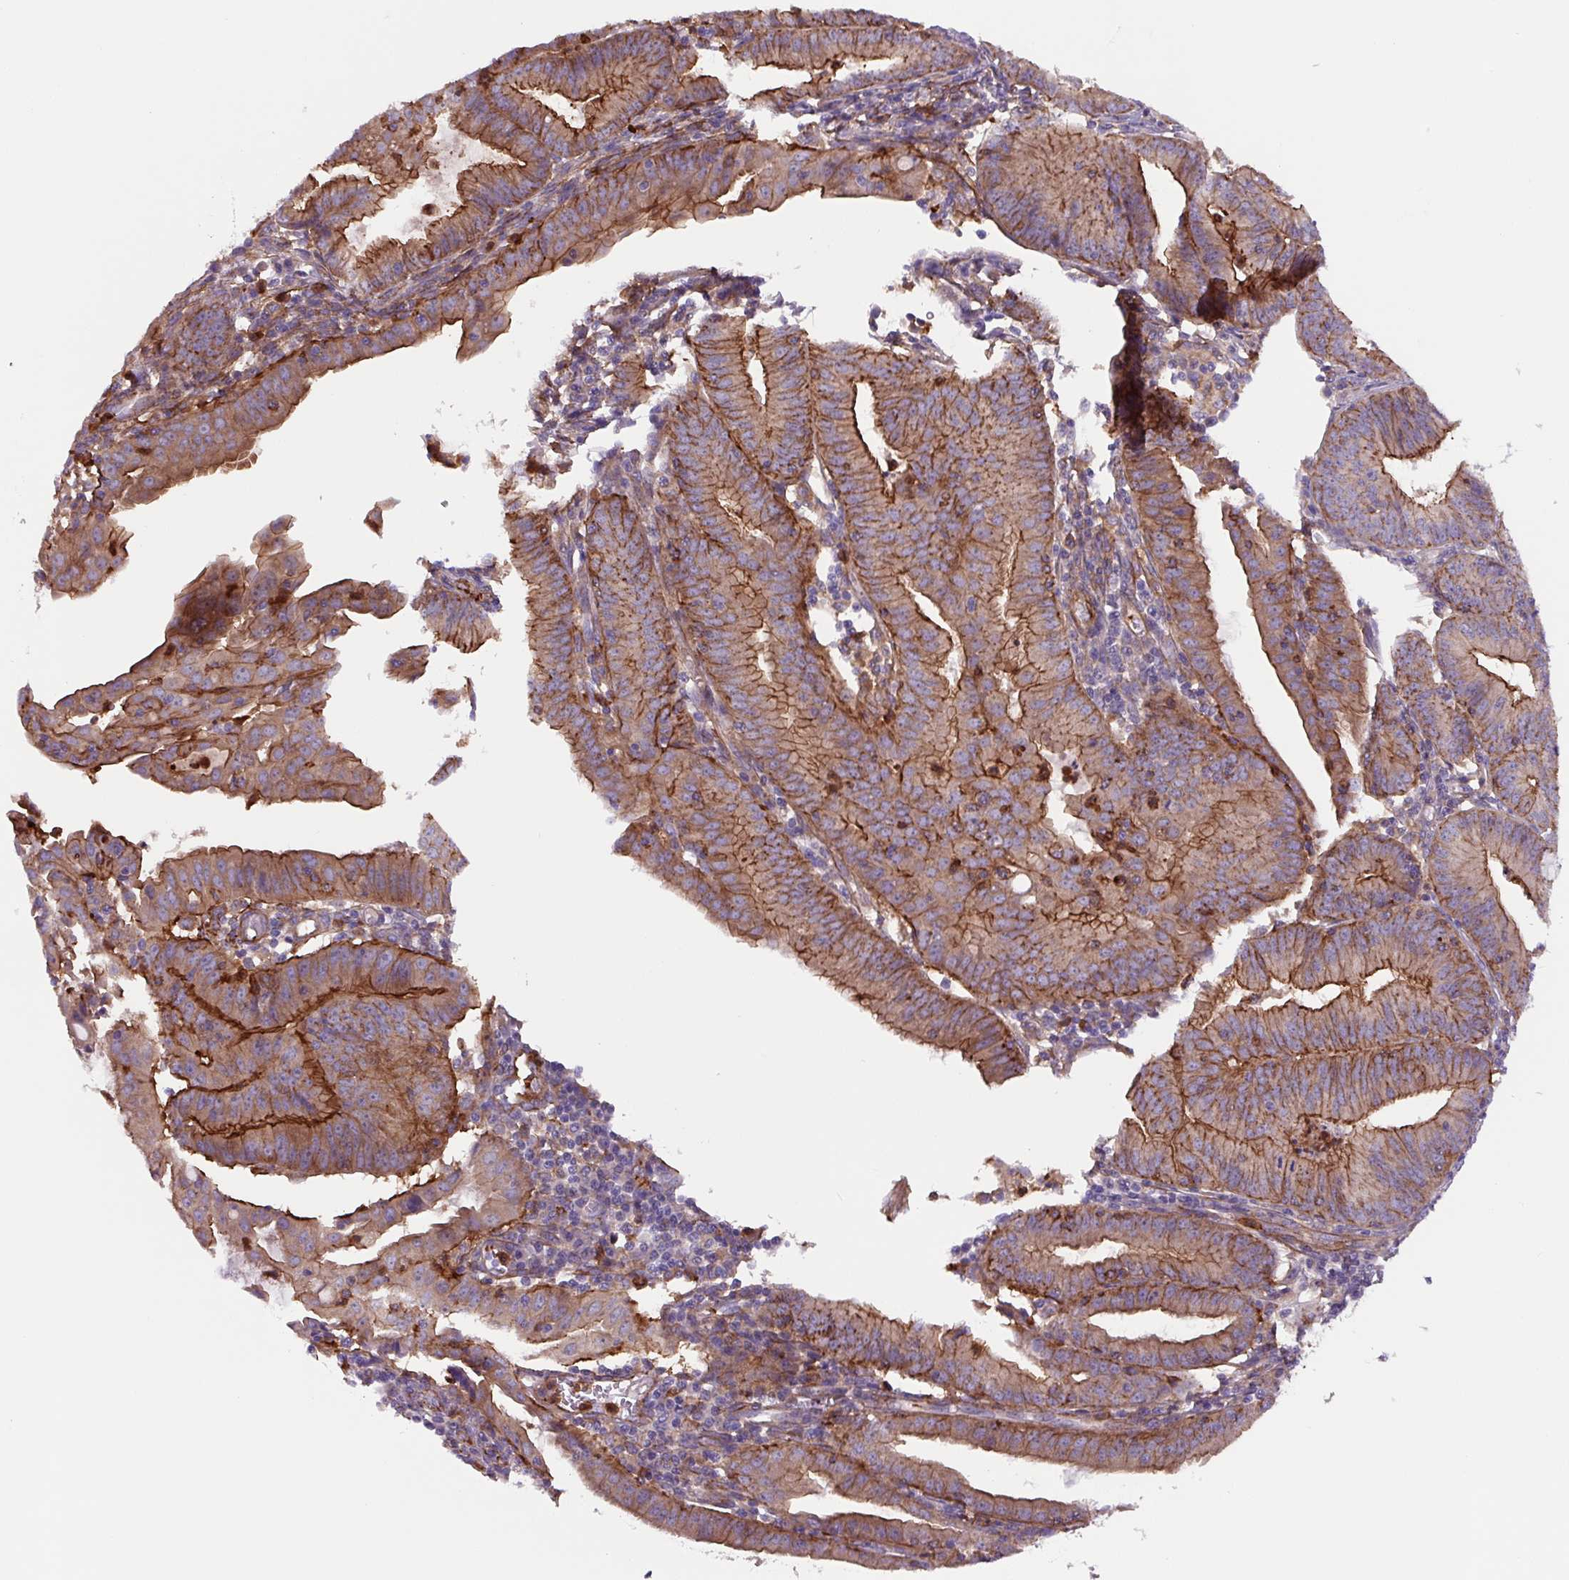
{"staining": {"intensity": "moderate", "quantity": ">75%", "location": "cytoplasmic/membranous"}, "tissue": "endometrial cancer", "cell_type": "Tumor cells", "image_type": "cancer", "snomed": [{"axis": "morphology", "description": "Adenocarcinoma, NOS"}, {"axis": "topography", "description": "Endometrium"}], "caption": "Protein expression analysis of human endometrial adenocarcinoma reveals moderate cytoplasmic/membranous expression in approximately >75% of tumor cells.", "gene": "DHFR2", "patient": {"sex": "female", "age": 60}}